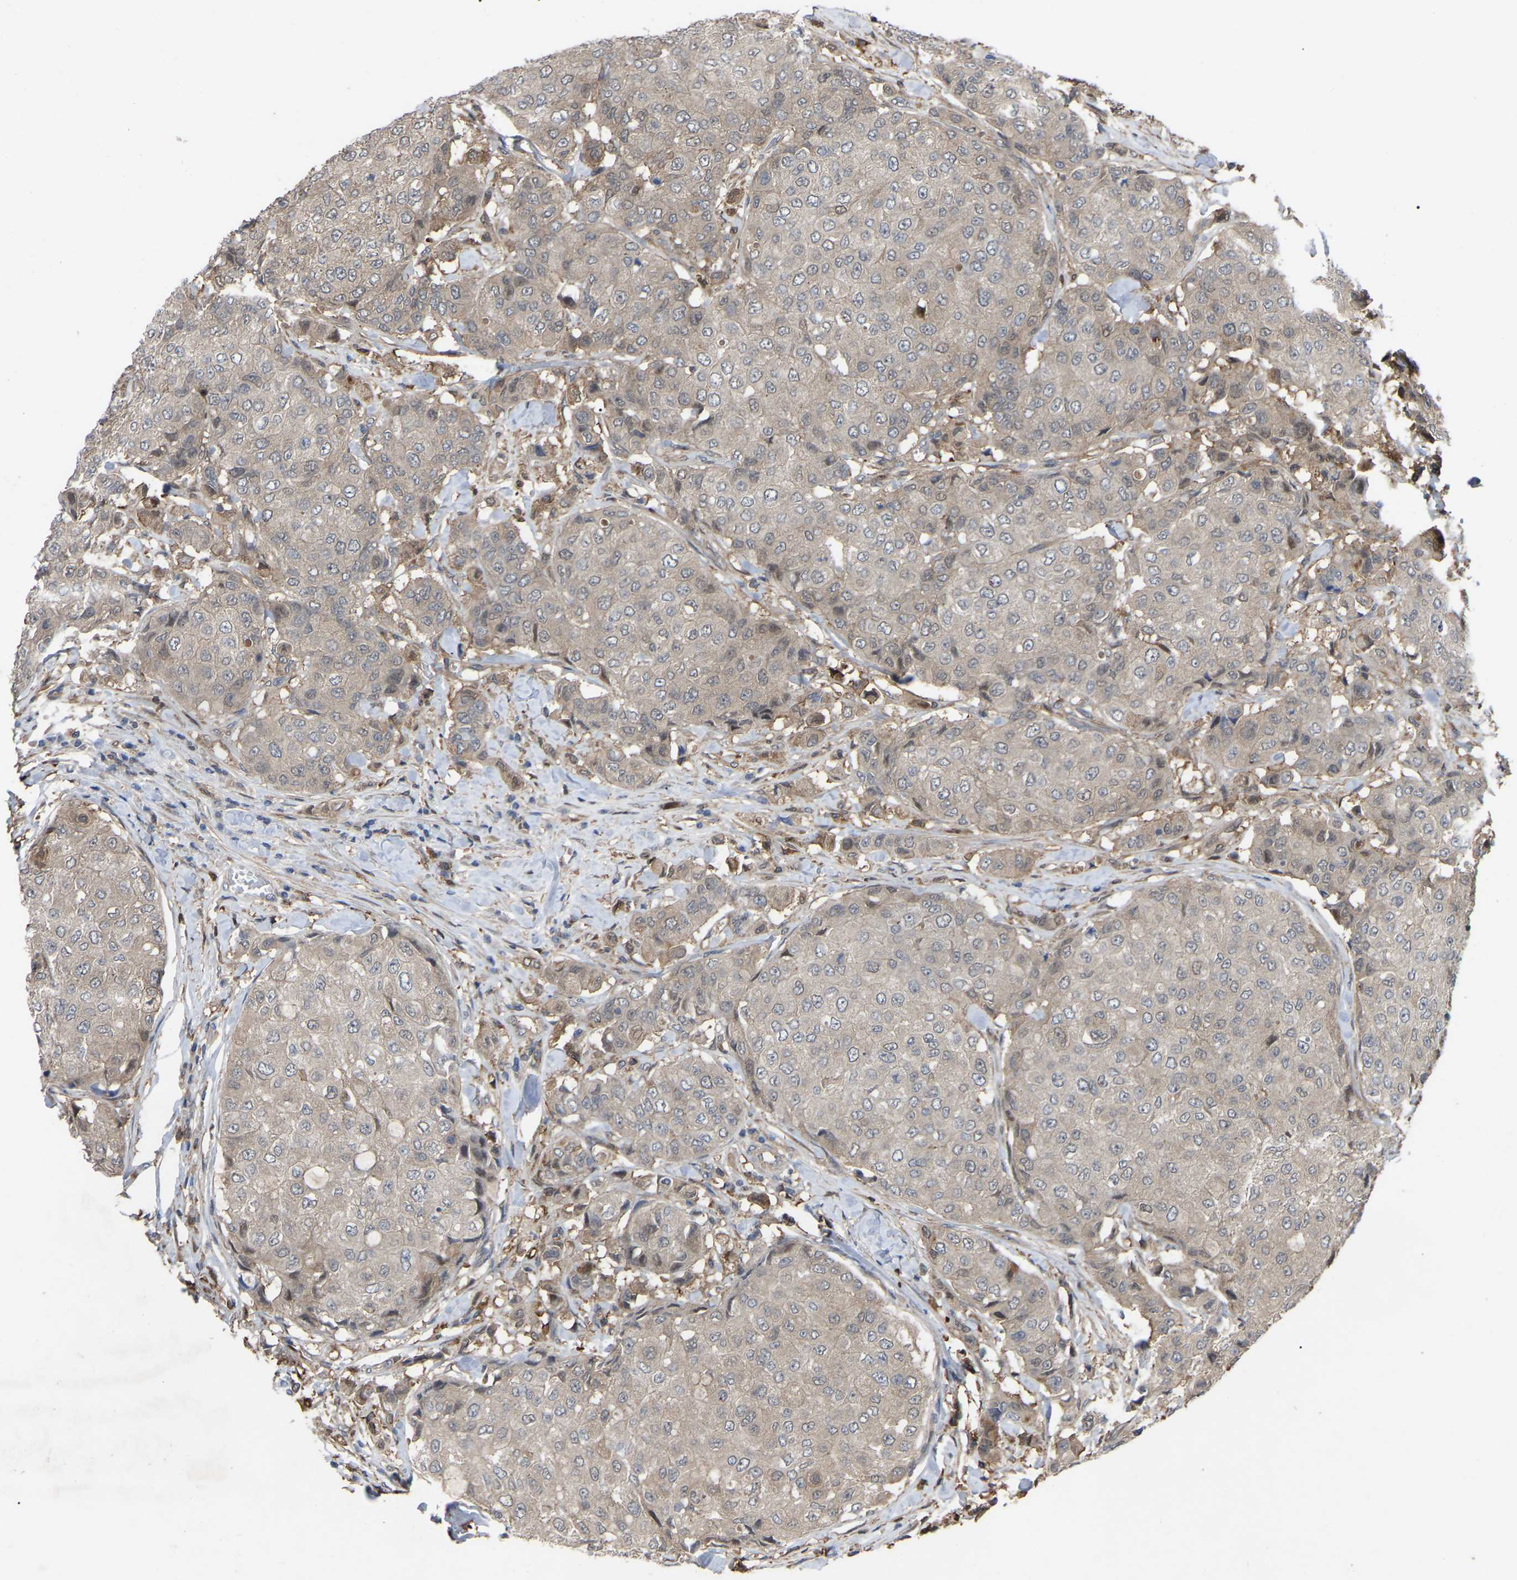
{"staining": {"intensity": "negative", "quantity": "none", "location": "none"}, "tissue": "breast cancer", "cell_type": "Tumor cells", "image_type": "cancer", "snomed": [{"axis": "morphology", "description": "Duct carcinoma"}, {"axis": "topography", "description": "Breast"}], "caption": "Breast intraductal carcinoma was stained to show a protein in brown. There is no significant positivity in tumor cells.", "gene": "CIT", "patient": {"sex": "female", "age": 27}}